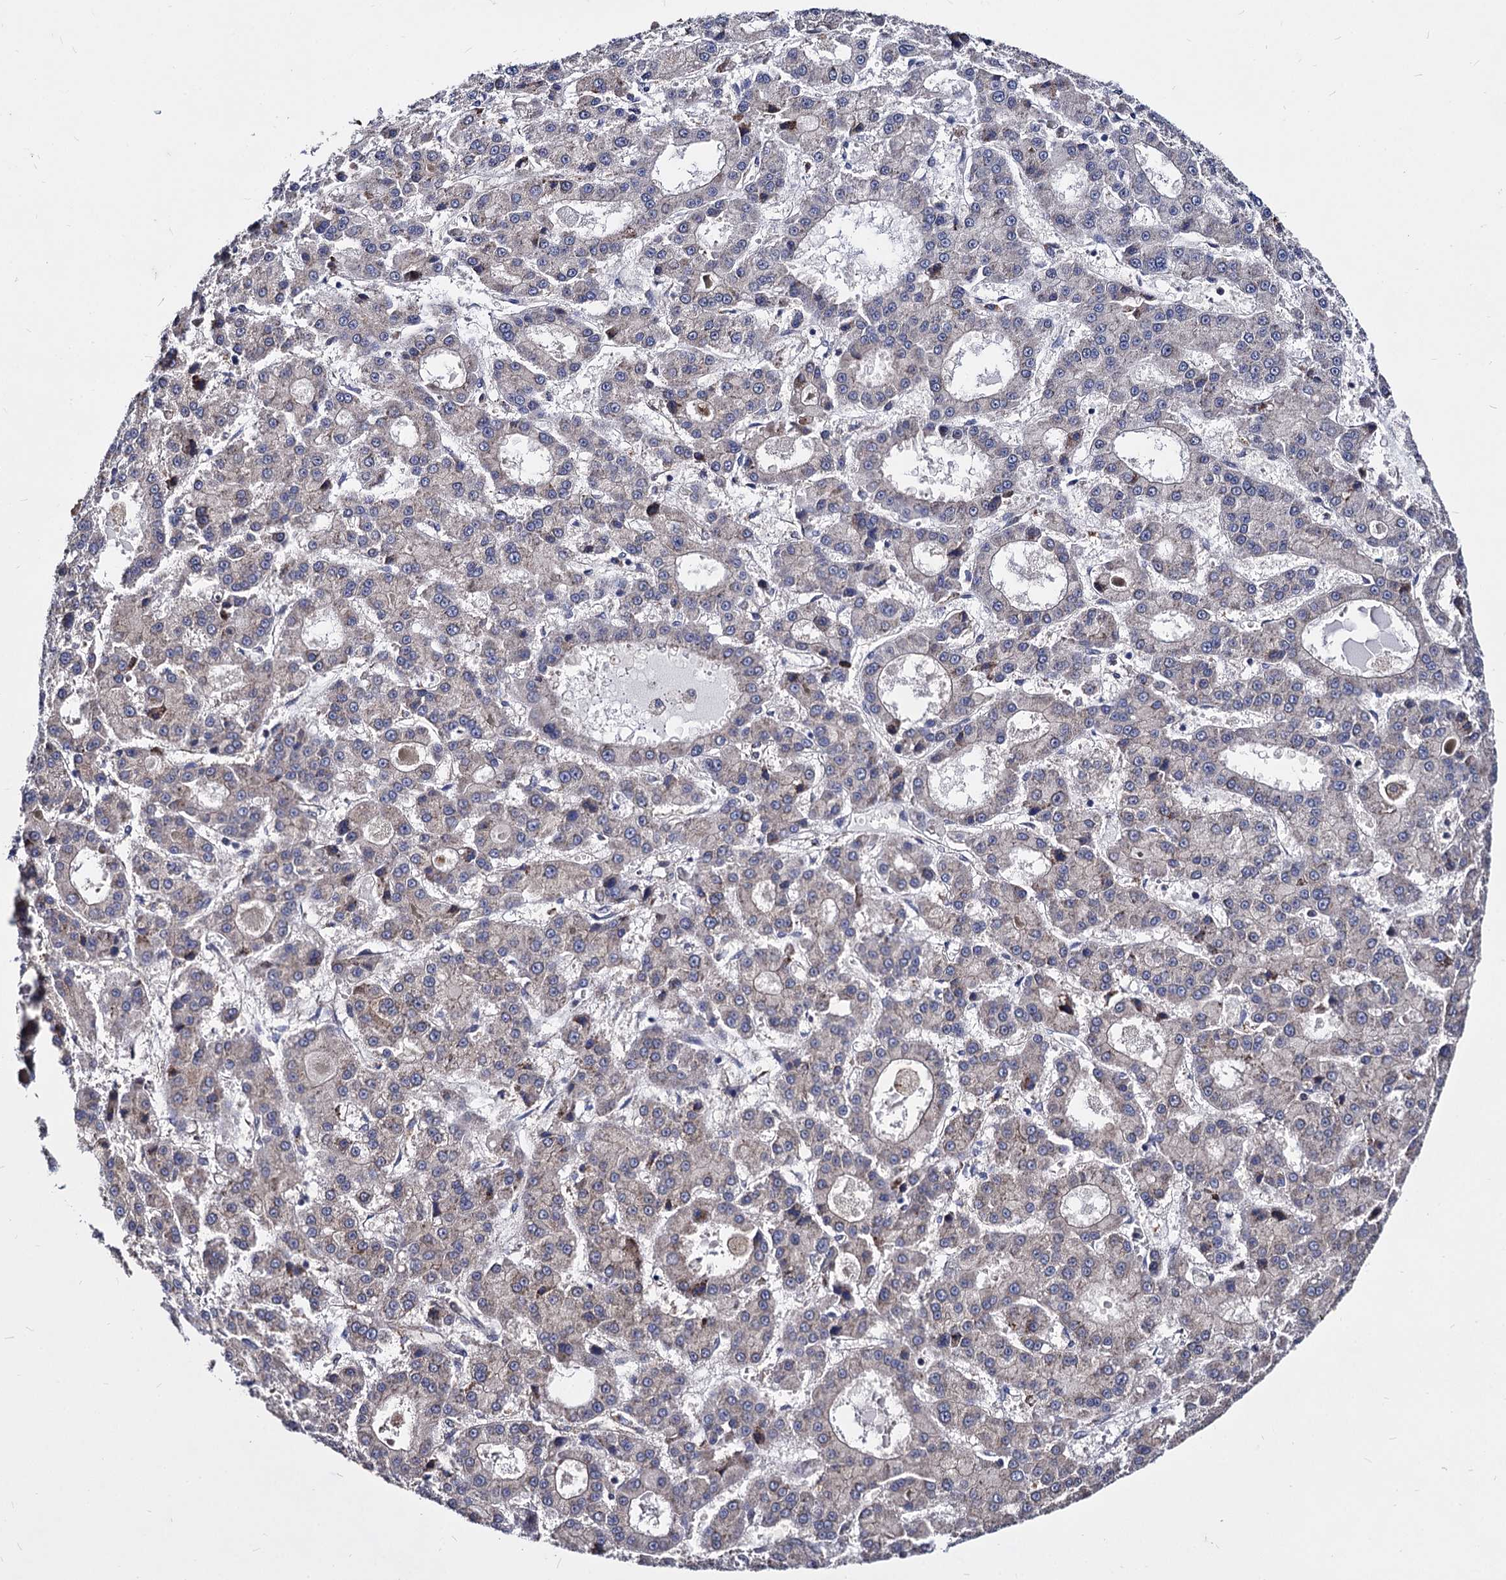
{"staining": {"intensity": "negative", "quantity": "none", "location": "none"}, "tissue": "liver cancer", "cell_type": "Tumor cells", "image_type": "cancer", "snomed": [{"axis": "morphology", "description": "Carcinoma, Hepatocellular, NOS"}, {"axis": "topography", "description": "Liver"}], "caption": "Immunohistochemistry (IHC) micrograph of human hepatocellular carcinoma (liver) stained for a protein (brown), which shows no positivity in tumor cells.", "gene": "NME1", "patient": {"sex": "male", "age": 70}}